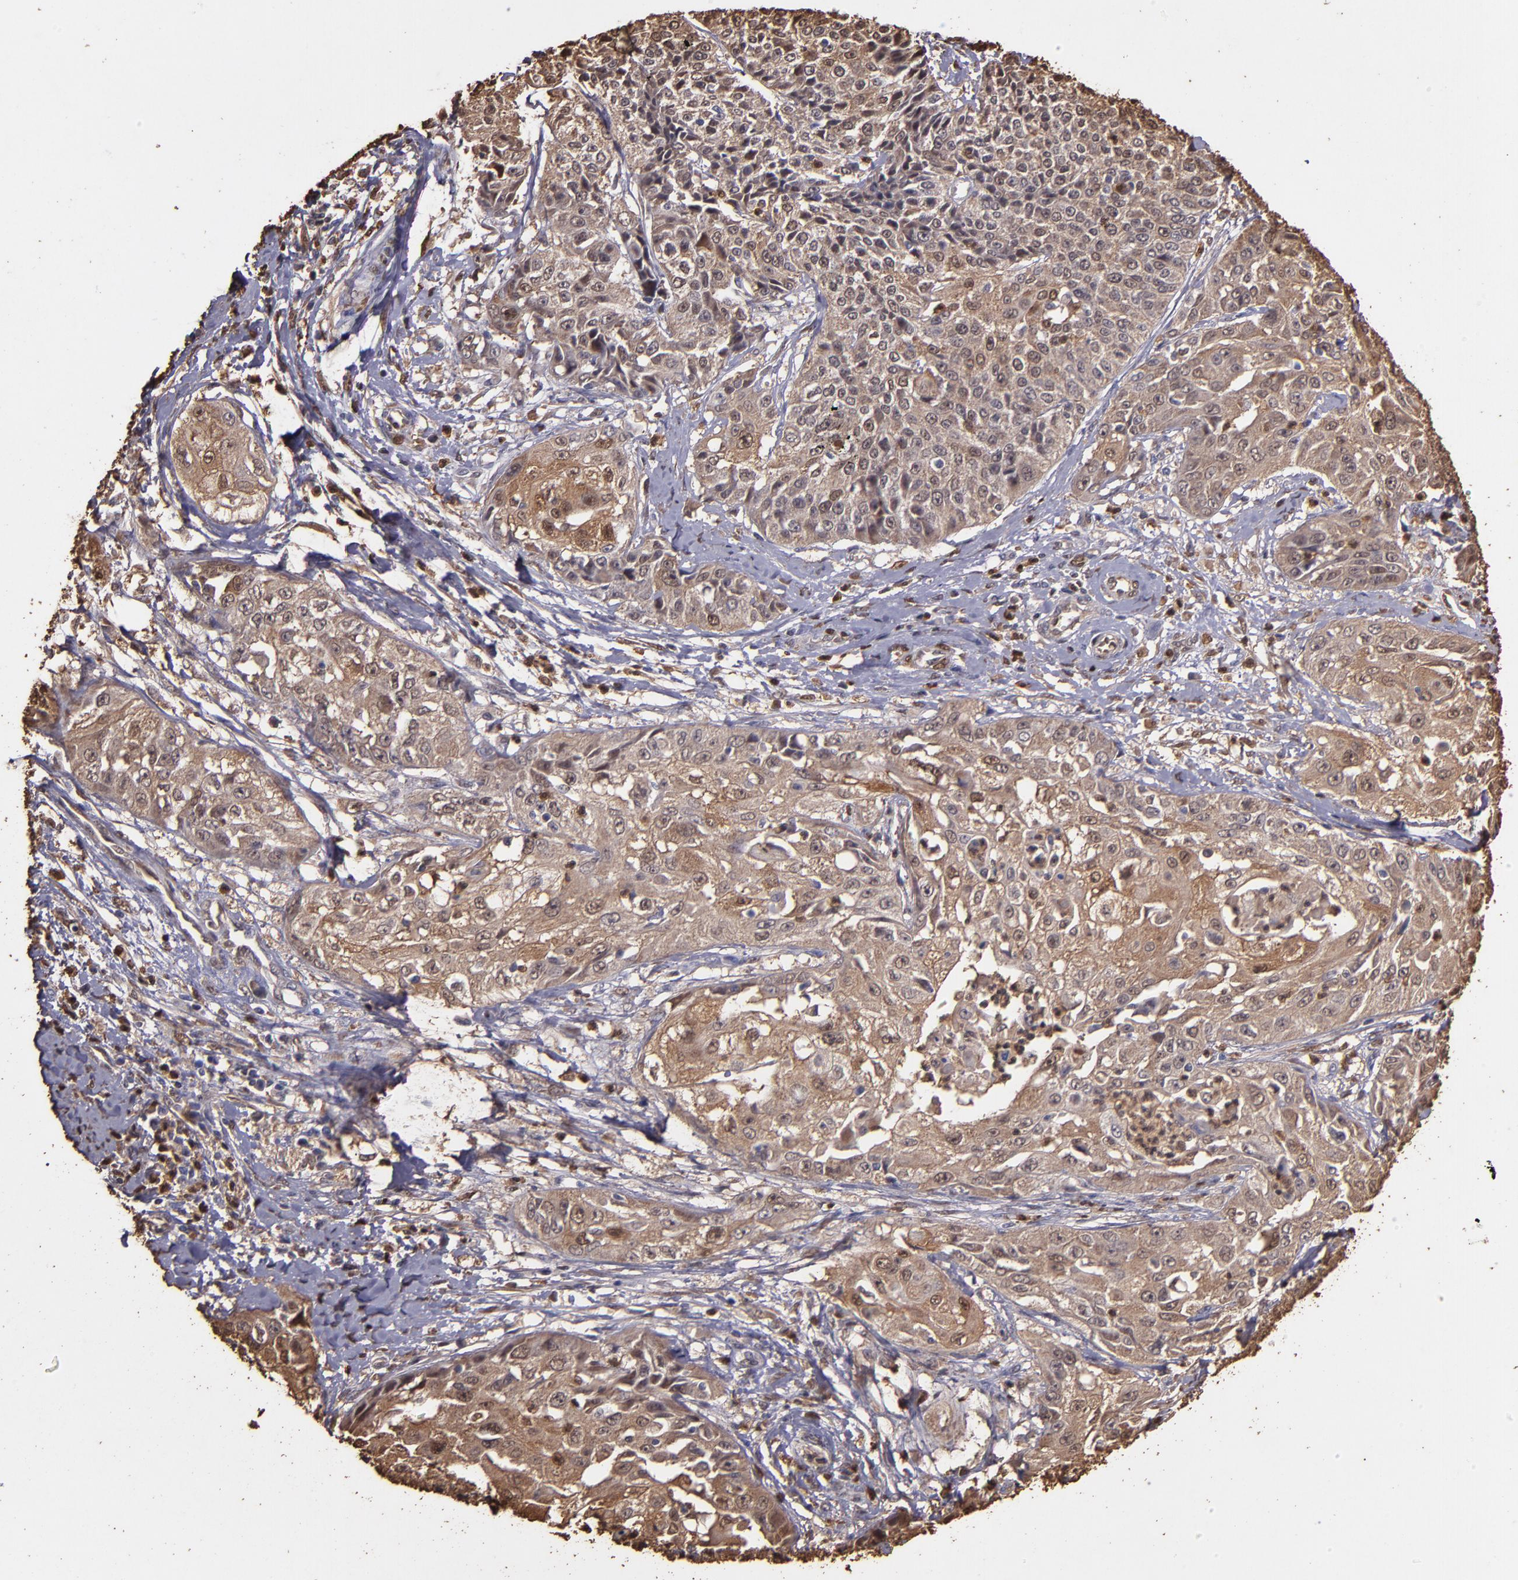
{"staining": {"intensity": "weak", "quantity": ">75%", "location": "cytoplasmic/membranous"}, "tissue": "cervical cancer", "cell_type": "Tumor cells", "image_type": "cancer", "snomed": [{"axis": "morphology", "description": "Squamous cell carcinoma, NOS"}, {"axis": "topography", "description": "Cervix"}], "caption": "An immunohistochemistry (IHC) micrograph of neoplastic tissue is shown. Protein staining in brown shows weak cytoplasmic/membranous positivity in cervical squamous cell carcinoma within tumor cells.", "gene": "S100A6", "patient": {"sex": "female", "age": 64}}